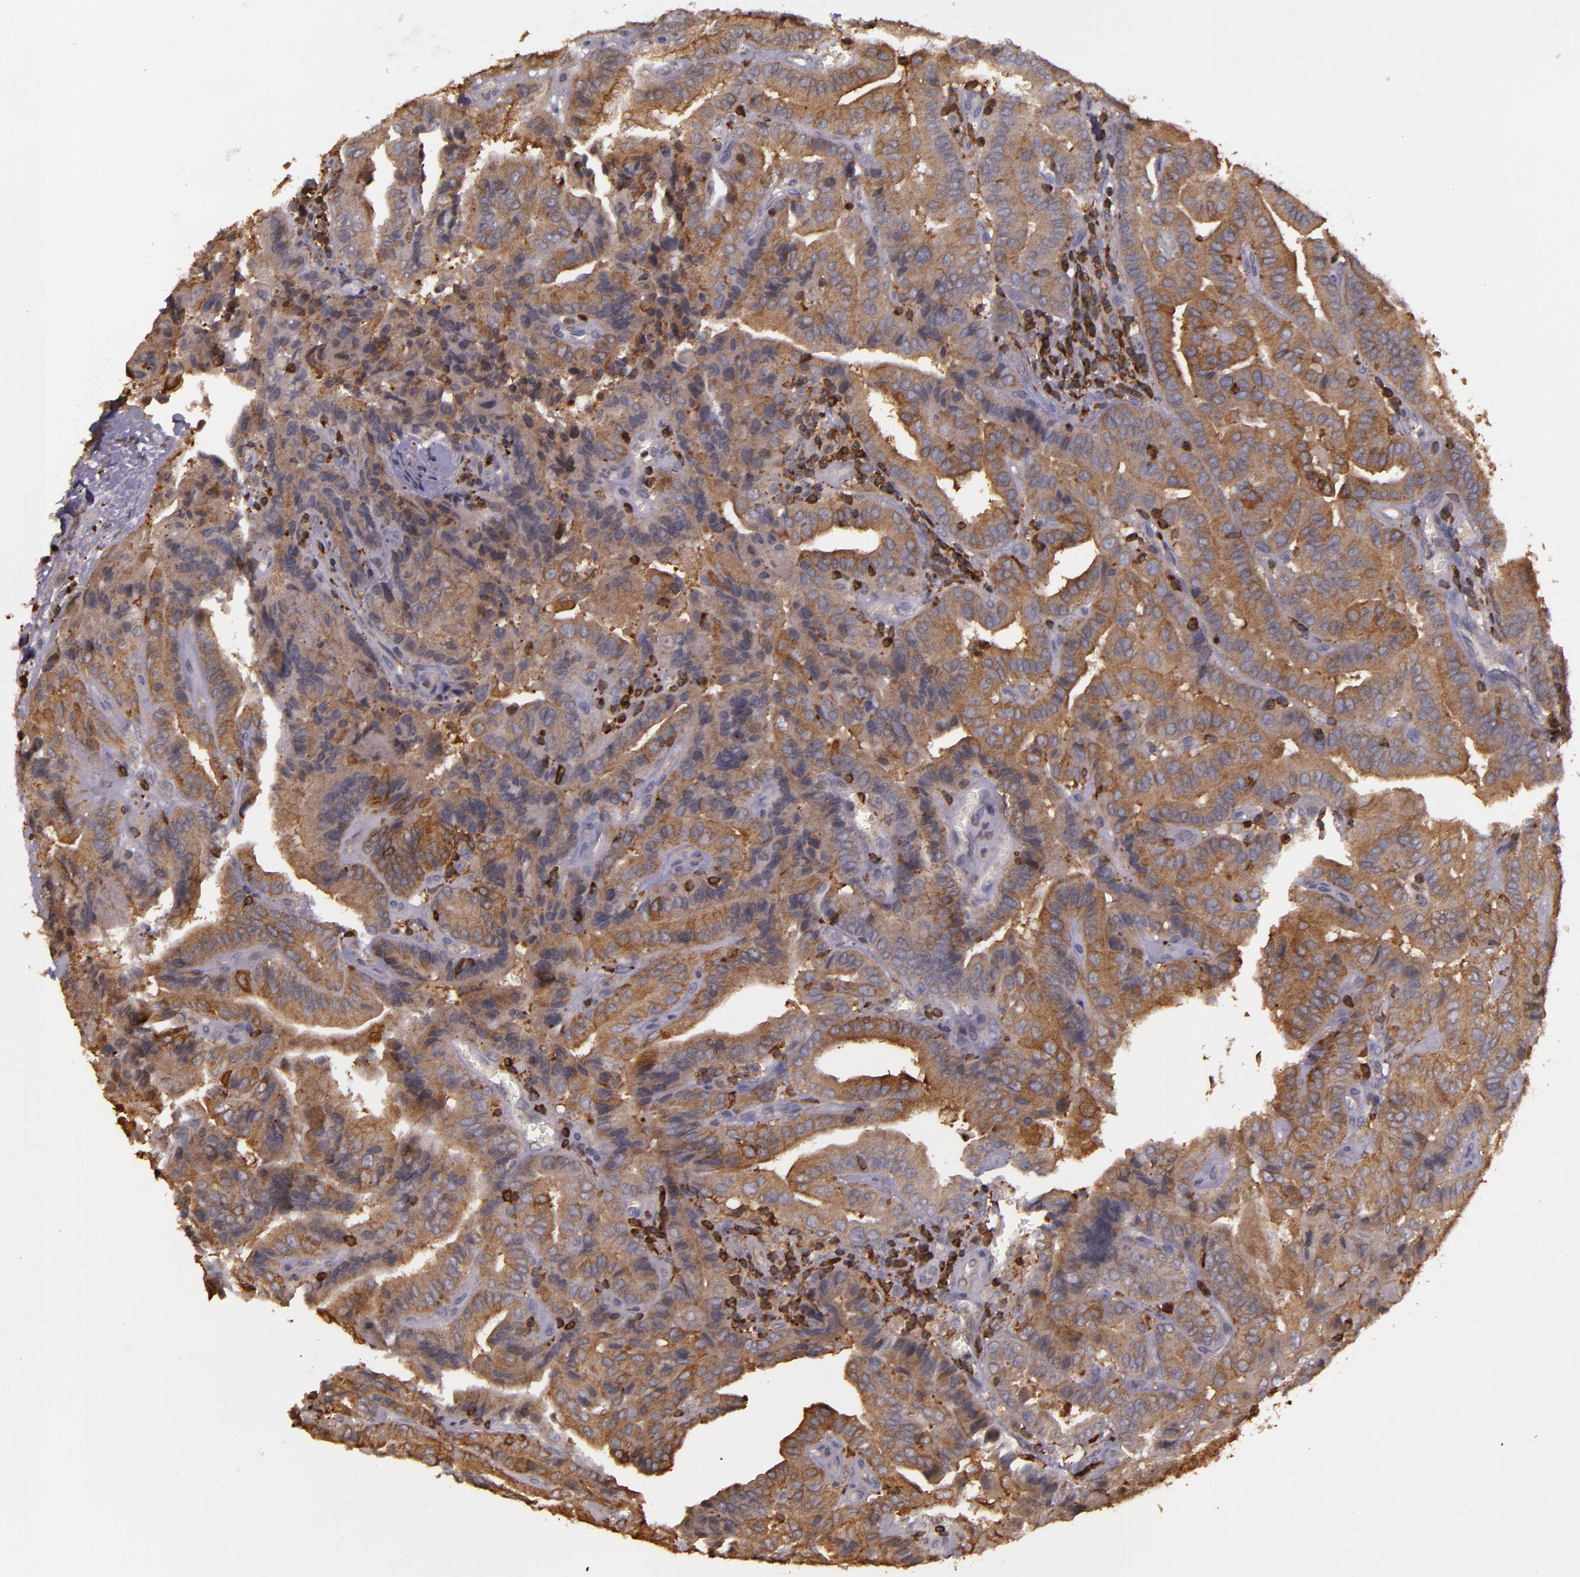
{"staining": {"intensity": "strong", "quantity": ">75%", "location": "cytoplasmic/membranous"}, "tissue": "thyroid cancer", "cell_type": "Tumor cells", "image_type": "cancer", "snomed": [{"axis": "morphology", "description": "Papillary adenocarcinoma, NOS"}, {"axis": "topography", "description": "Thyroid gland"}], "caption": "Protein analysis of thyroid papillary adenocarcinoma tissue demonstrates strong cytoplasmic/membranous staining in about >75% of tumor cells.", "gene": "SLC9A3R1", "patient": {"sex": "female", "age": 71}}